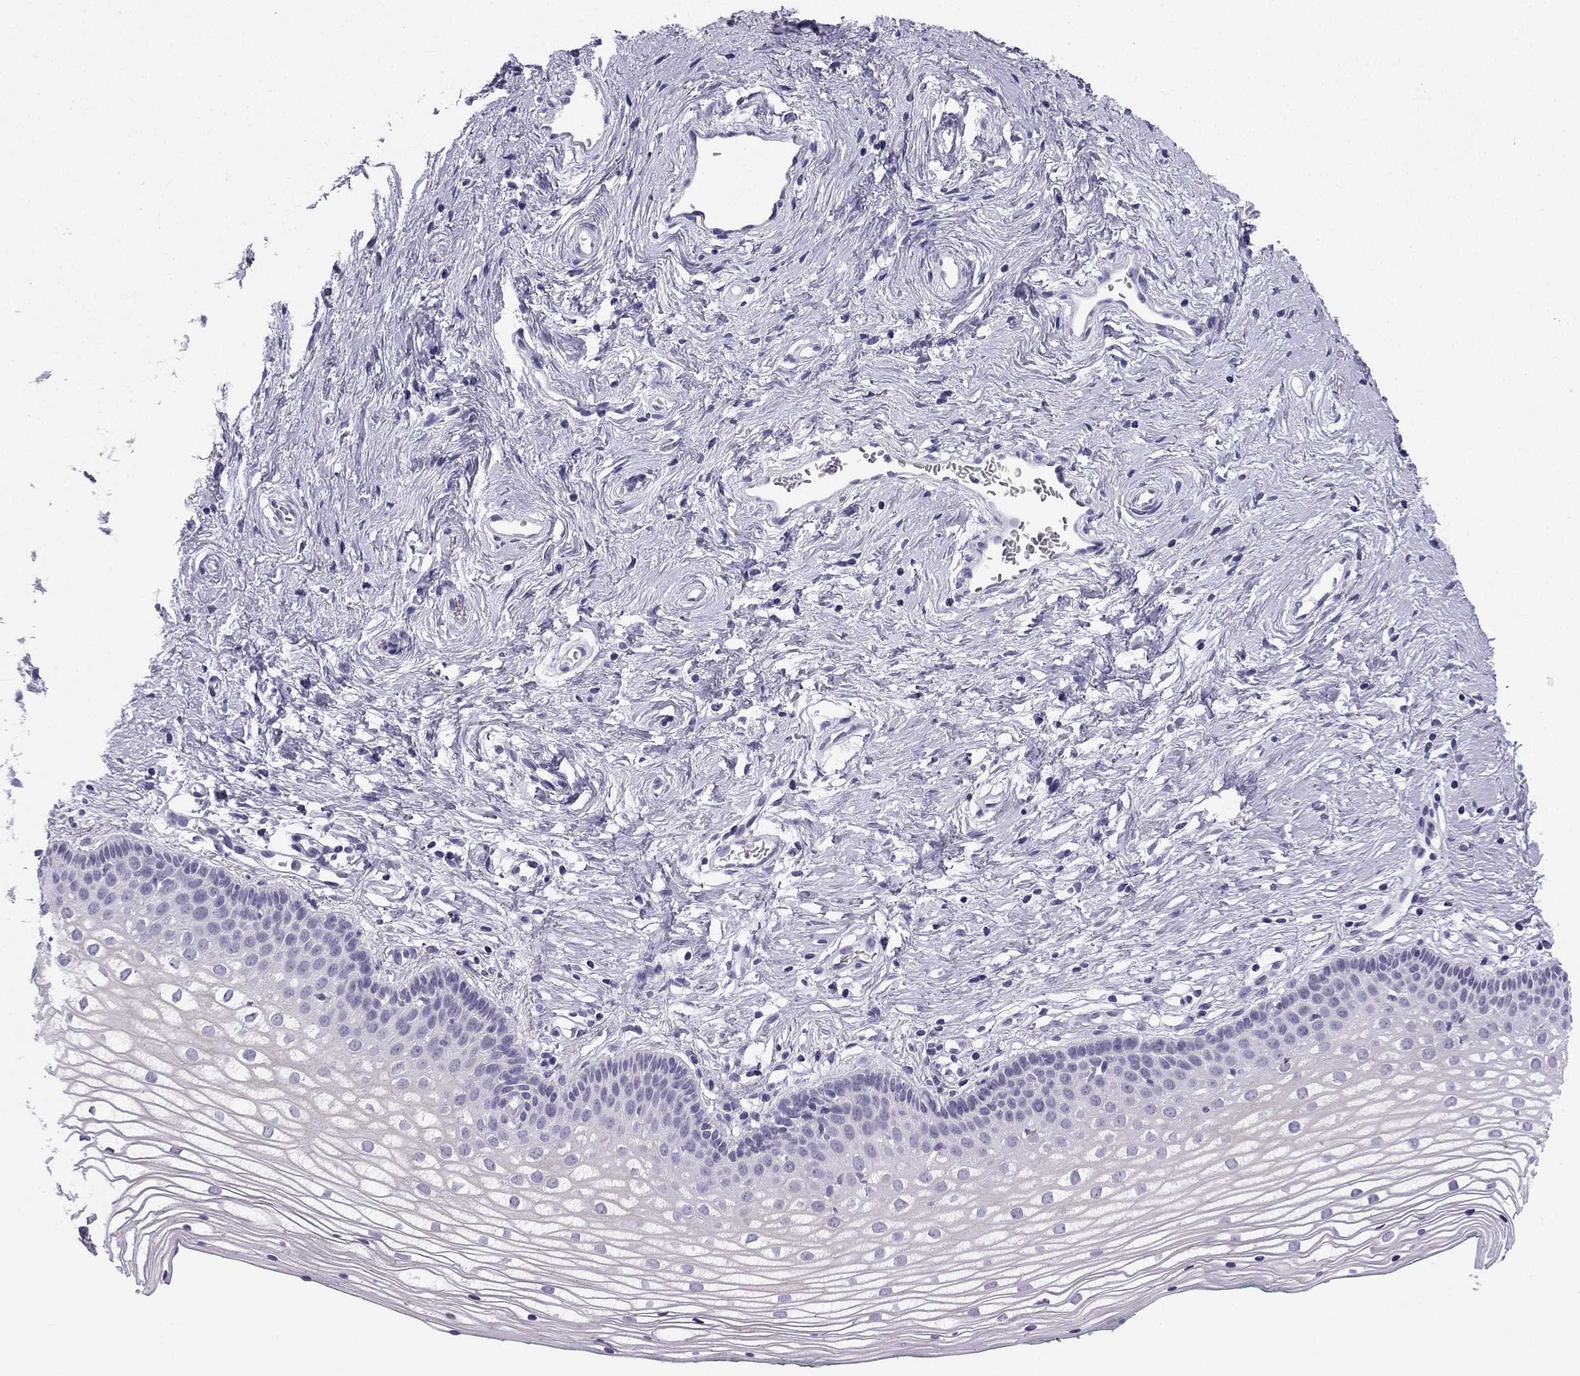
{"staining": {"intensity": "negative", "quantity": "none", "location": "none"}, "tissue": "vagina", "cell_type": "Squamous epithelial cells", "image_type": "normal", "snomed": [{"axis": "morphology", "description": "Normal tissue, NOS"}, {"axis": "topography", "description": "Vagina"}], "caption": "There is no significant staining in squamous epithelial cells of vagina. (DAB immunohistochemistry, high magnification).", "gene": "NPTX1", "patient": {"sex": "female", "age": 36}}